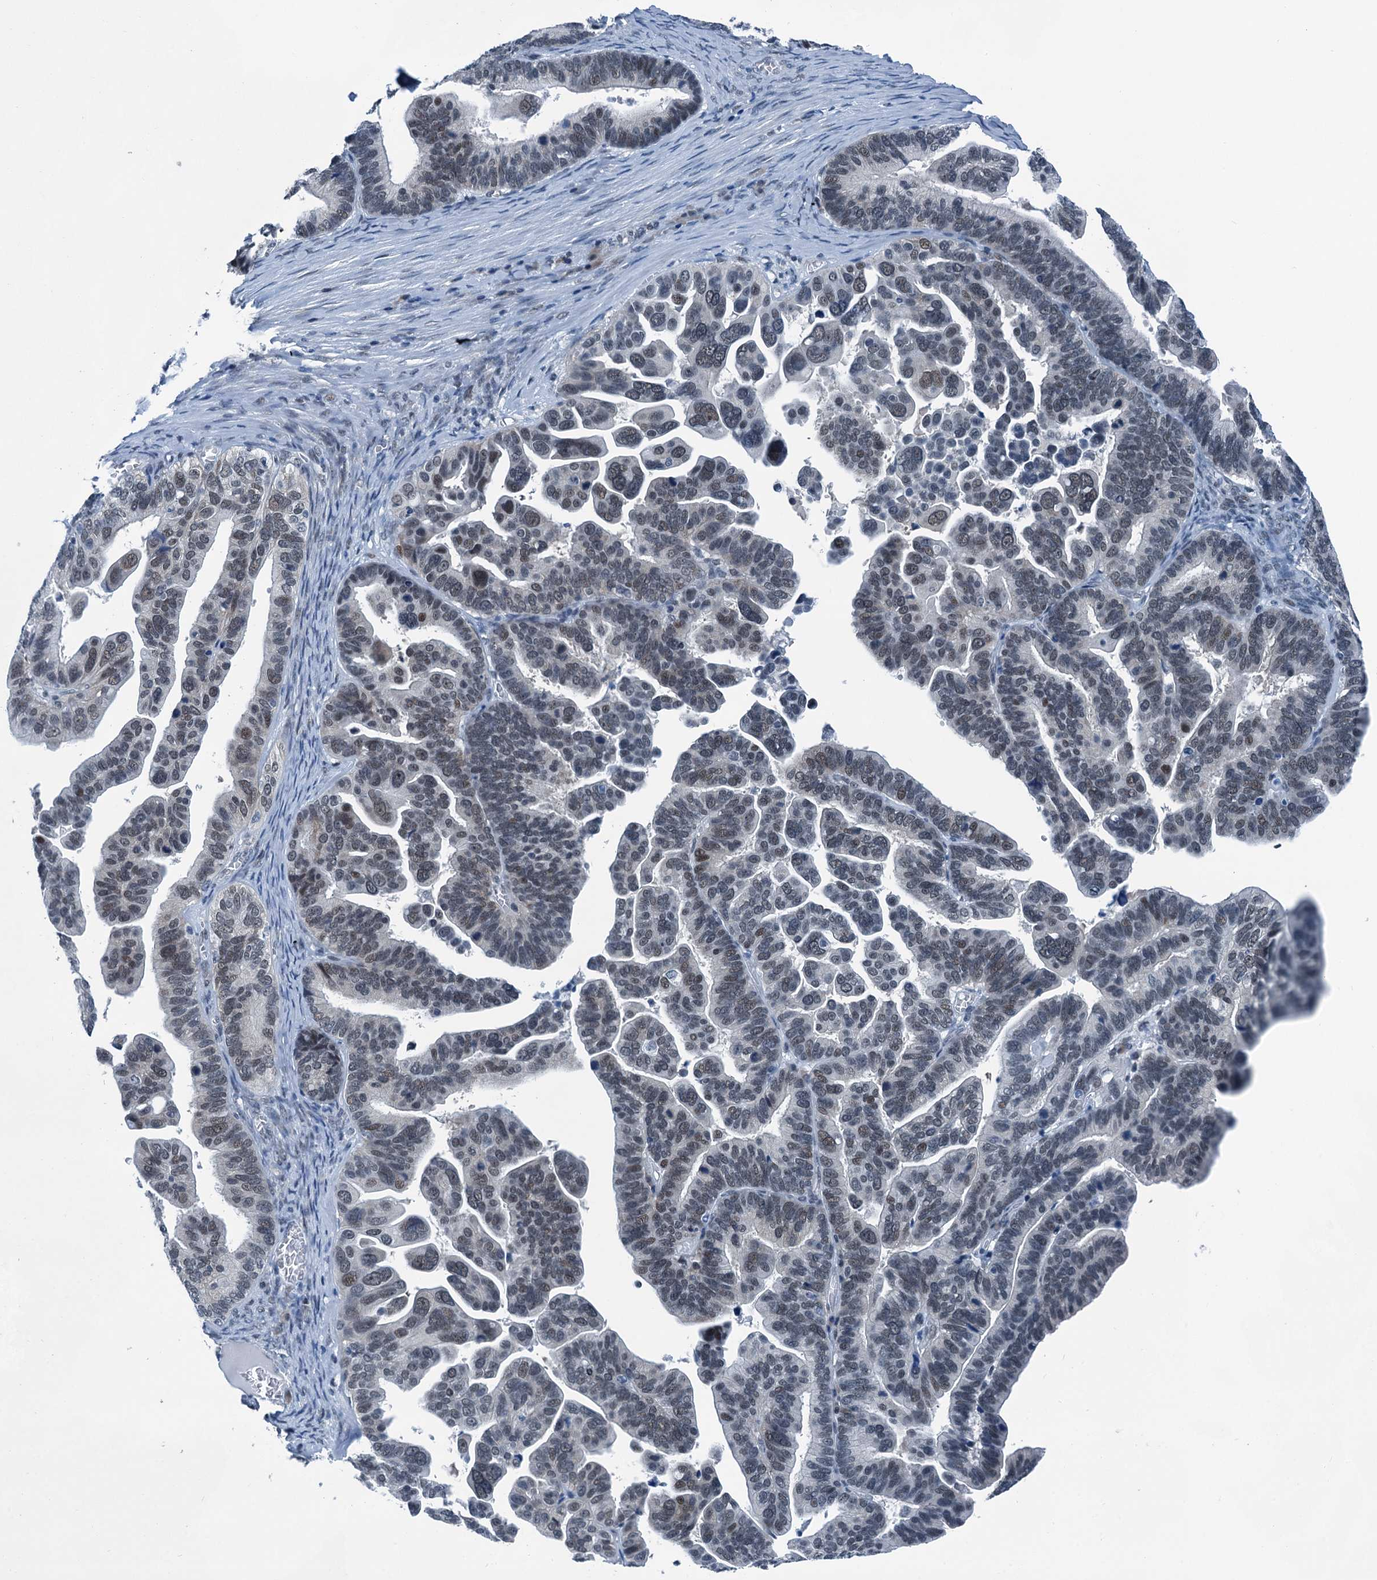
{"staining": {"intensity": "moderate", "quantity": "<25%", "location": "nuclear"}, "tissue": "ovarian cancer", "cell_type": "Tumor cells", "image_type": "cancer", "snomed": [{"axis": "morphology", "description": "Cystadenocarcinoma, serous, NOS"}, {"axis": "topography", "description": "Ovary"}], "caption": "This is a histology image of IHC staining of serous cystadenocarcinoma (ovarian), which shows moderate positivity in the nuclear of tumor cells.", "gene": "TRPT1", "patient": {"sex": "female", "age": 56}}